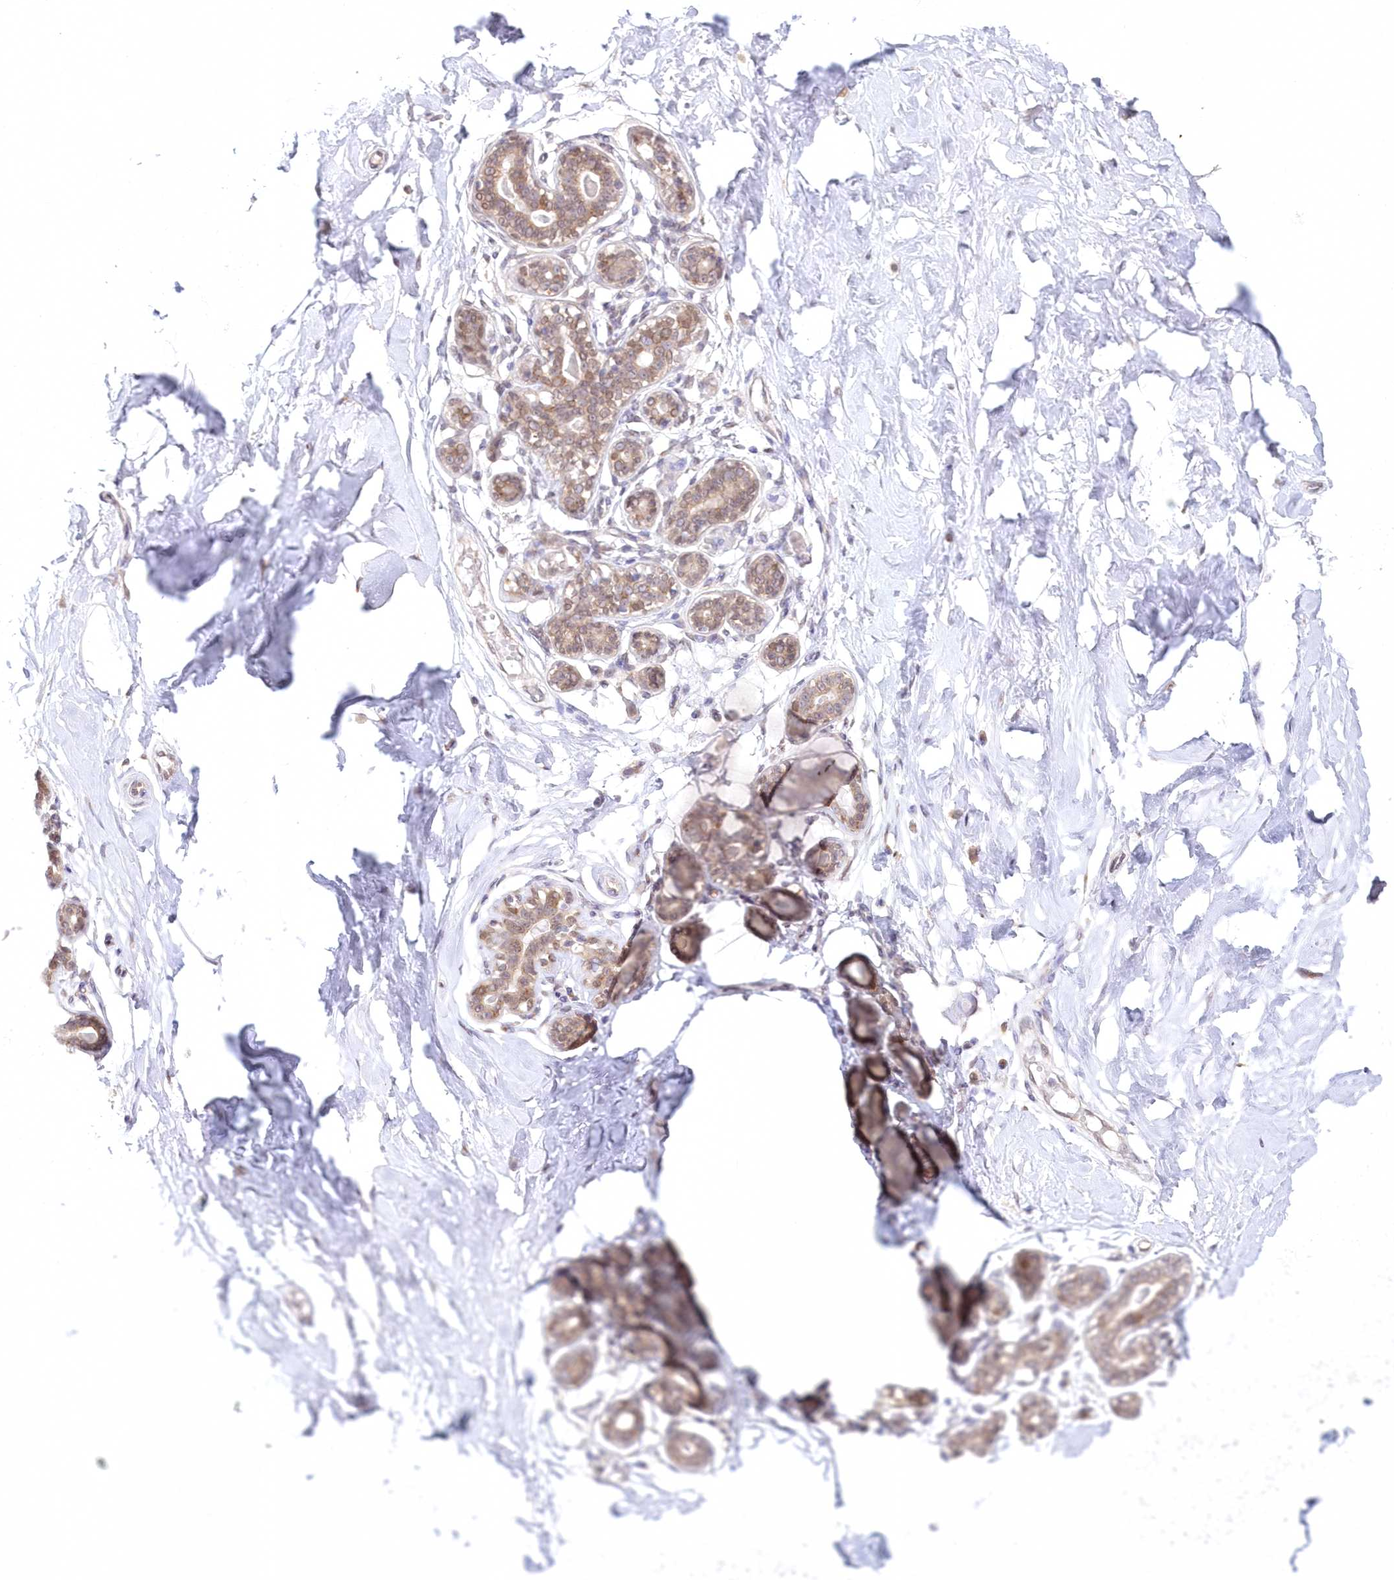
{"staining": {"intensity": "negative", "quantity": "none", "location": "none"}, "tissue": "breast", "cell_type": "Adipocytes", "image_type": "normal", "snomed": [{"axis": "morphology", "description": "Normal tissue, NOS"}, {"axis": "morphology", "description": "Adenoma, NOS"}, {"axis": "topography", "description": "Breast"}], "caption": "IHC of normal breast demonstrates no staining in adipocytes.", "gene": "RNPEP", "patient": {"sex": "female", "age": 23}}